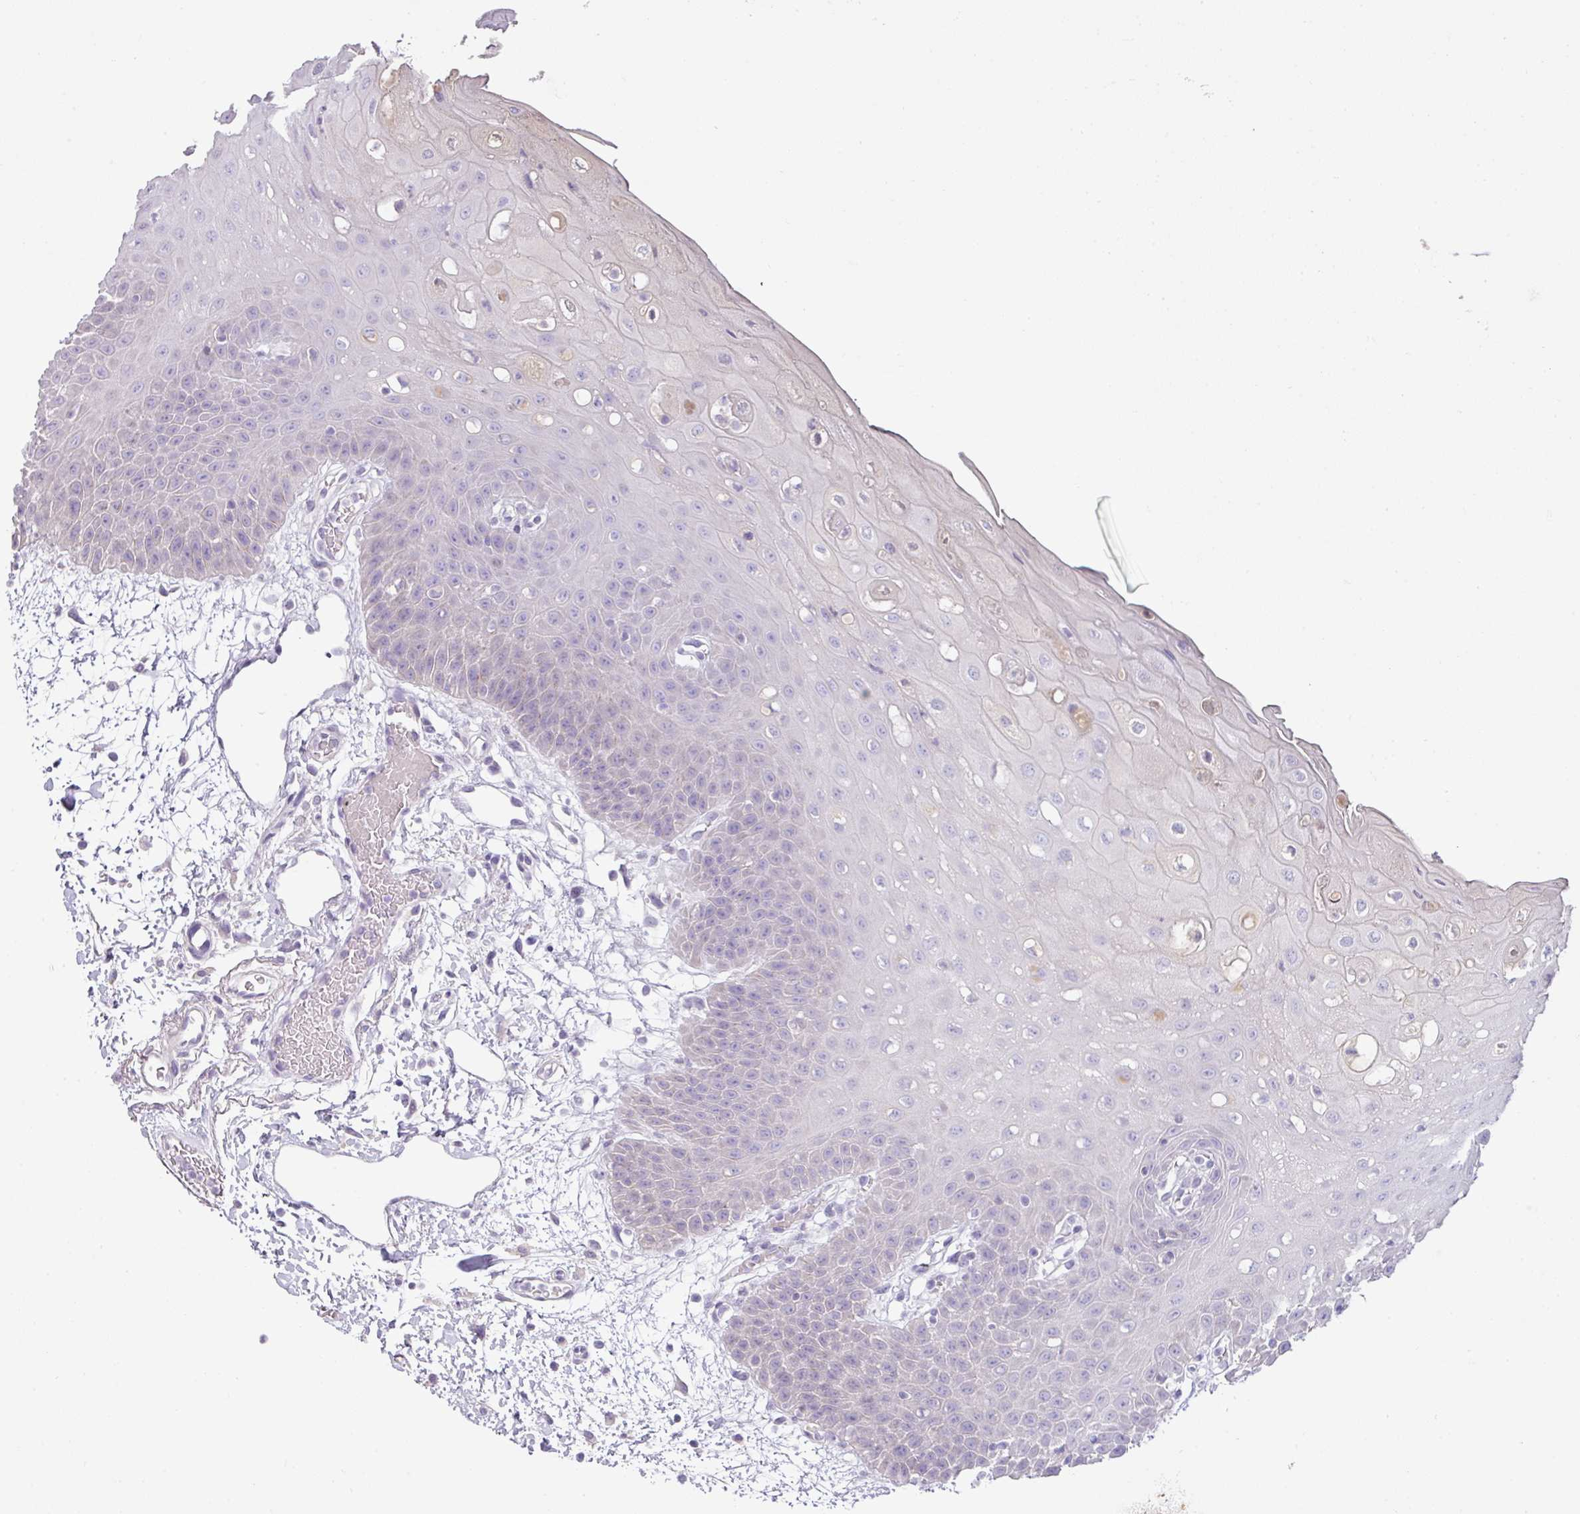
{"staining": {"intensity": "negative", "quantity": "none", "location": "none"}, "tissue": "oral mucosa", "cell_type": "Squamous epithelial cells", "image_type": "normal", "snomed": [{"axis": "morphology", "description": "Normal tissue, NOS"}, {"axis": "topography", "description": "Oral tissue"}, {"axis": "topography", "description": "Tounge, NOS"}], "caption": "Photomicrograph shows no significant protein expression in squamous epithelial cells of benign oral mucosa.", "gene": "OR6C6", "patient": {"sex": "female", "age": 59}}